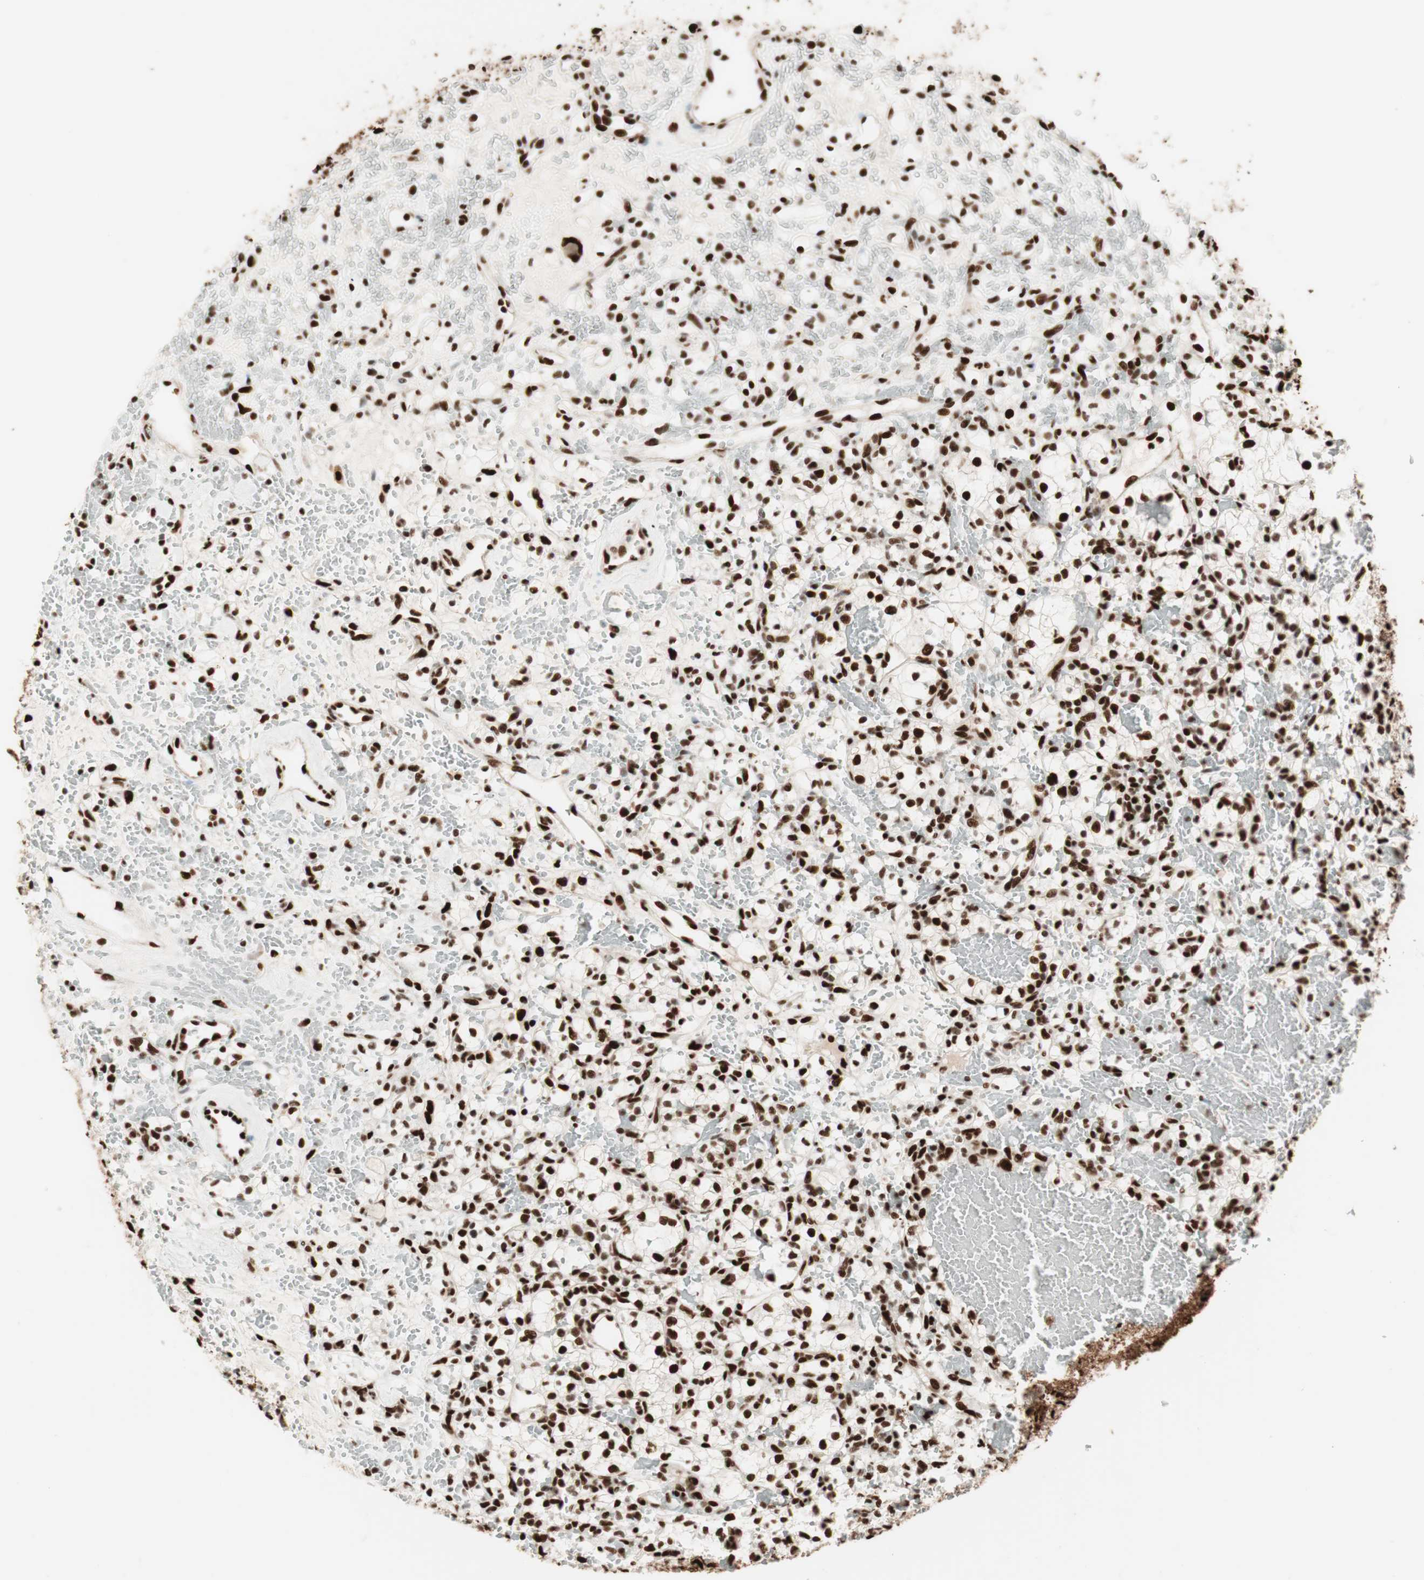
{"staining": {"intensity": "strong", "quantity": ">75%", "location": "nuclear"}, "tissue": "renal cancer", "cell_type": "Tumor cells", "image_type": "cancer", "snomed": [{"axis": "morphology", "description": "Adenocarcinoma, NOS"}, {"axis": "topography", "description": "Kidney"}], "caption": "This is a micrograph of IHC staining of renal adenocarcinoma, which shows strong expression in the nuclear of tumor cells.", "gene": "PSME3", "patient": {"sex": "female", "age": 60}}